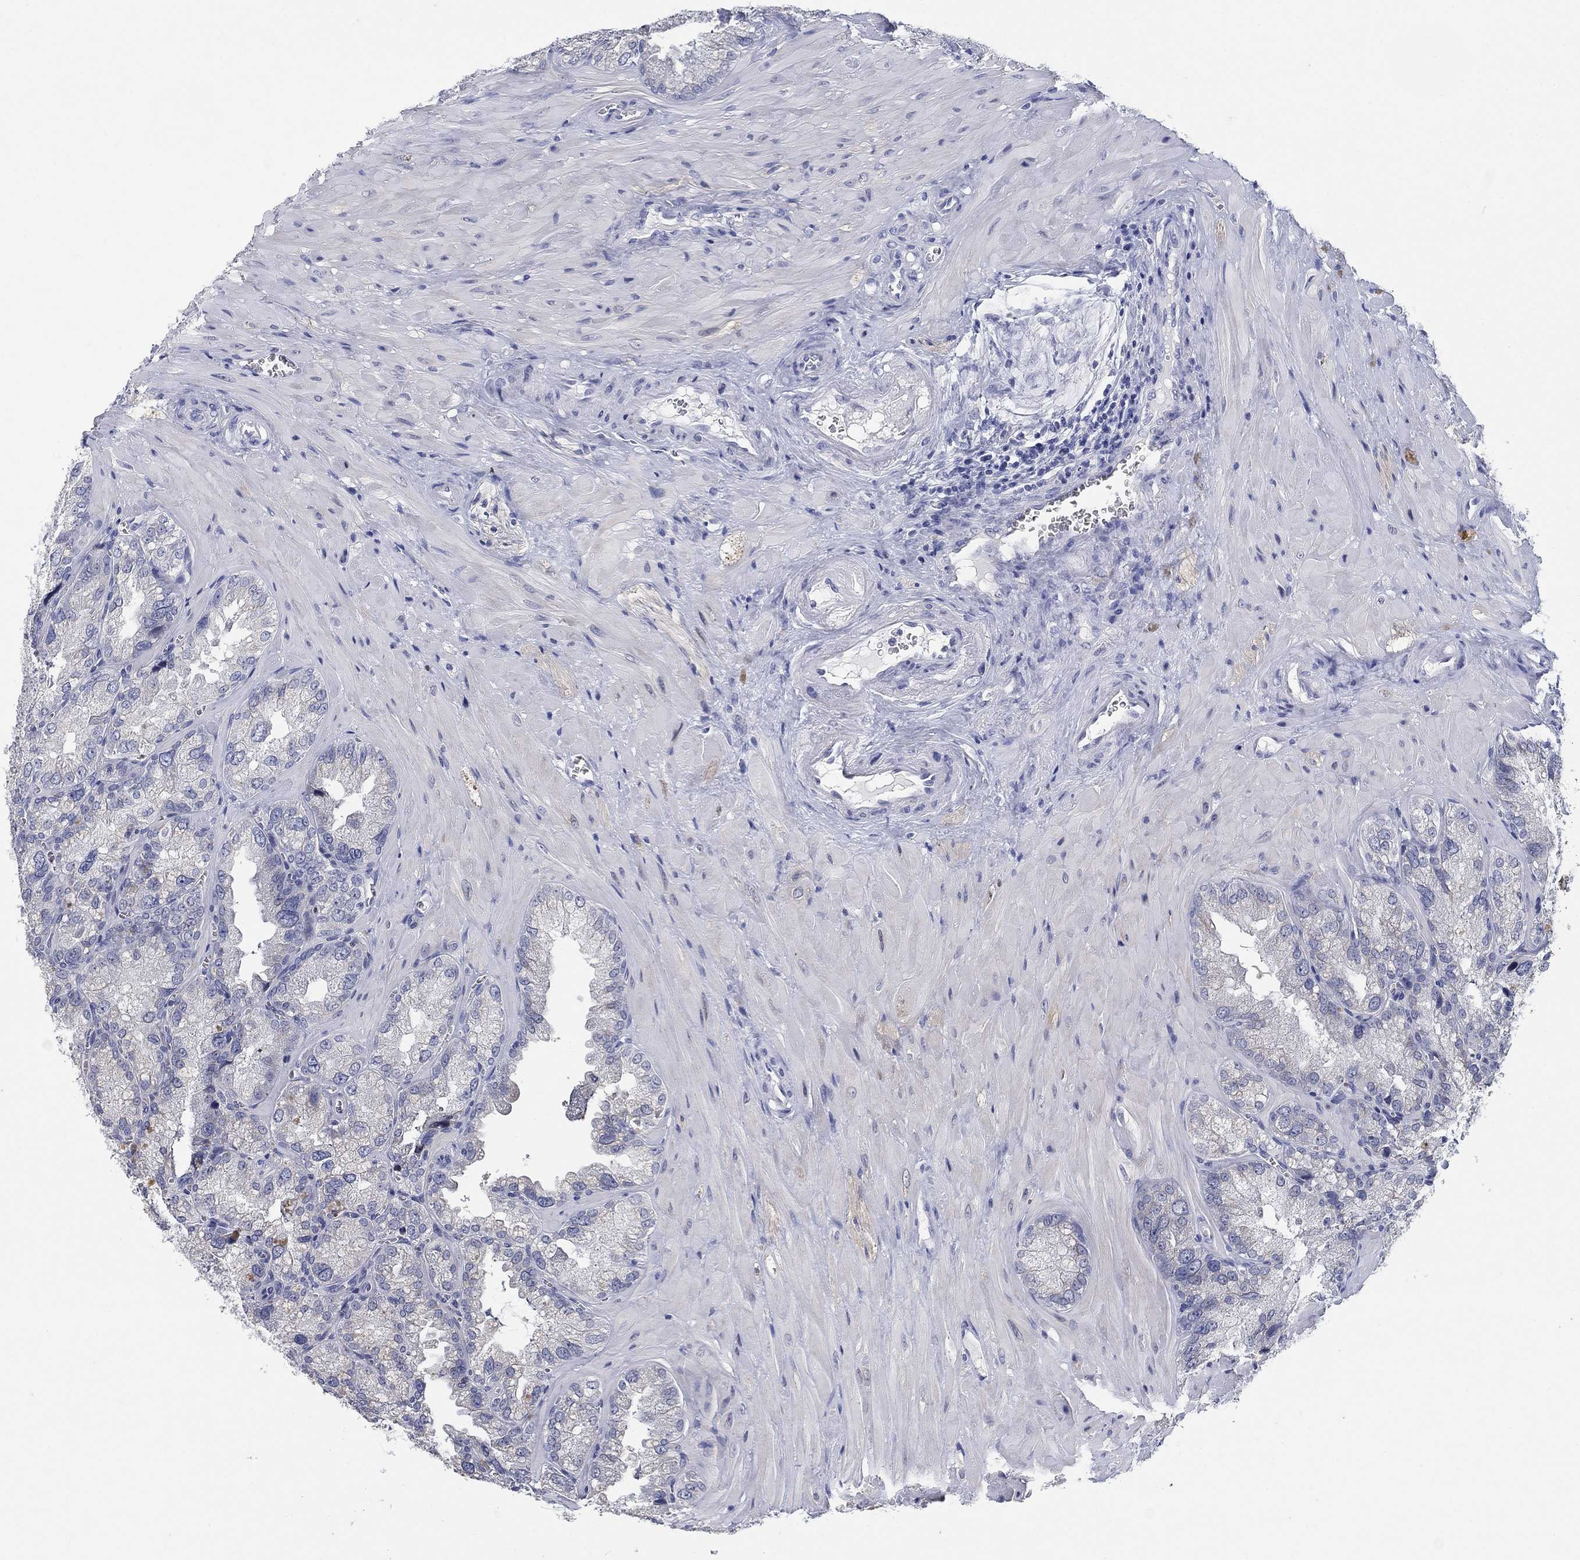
{"staining": {"intensity": "negative", "quantity": "none", "location": "none"}, "tissue": "seminal vesicle", "cell_type": "Glandular cells", "image_type": "normal", "snomed": [{"axis": "morphology", "description": "Normal tissue, NOS"}, {"axis": "topography", "description": "Seminal veicle"}], "caption": "An IHC photomicrograph of benign seminal vesicle is shown. There is no staining in glandular cells of seminal vesicle.", "gene": "CLUL1", "patient": {"sex": "male", "age": 57}}